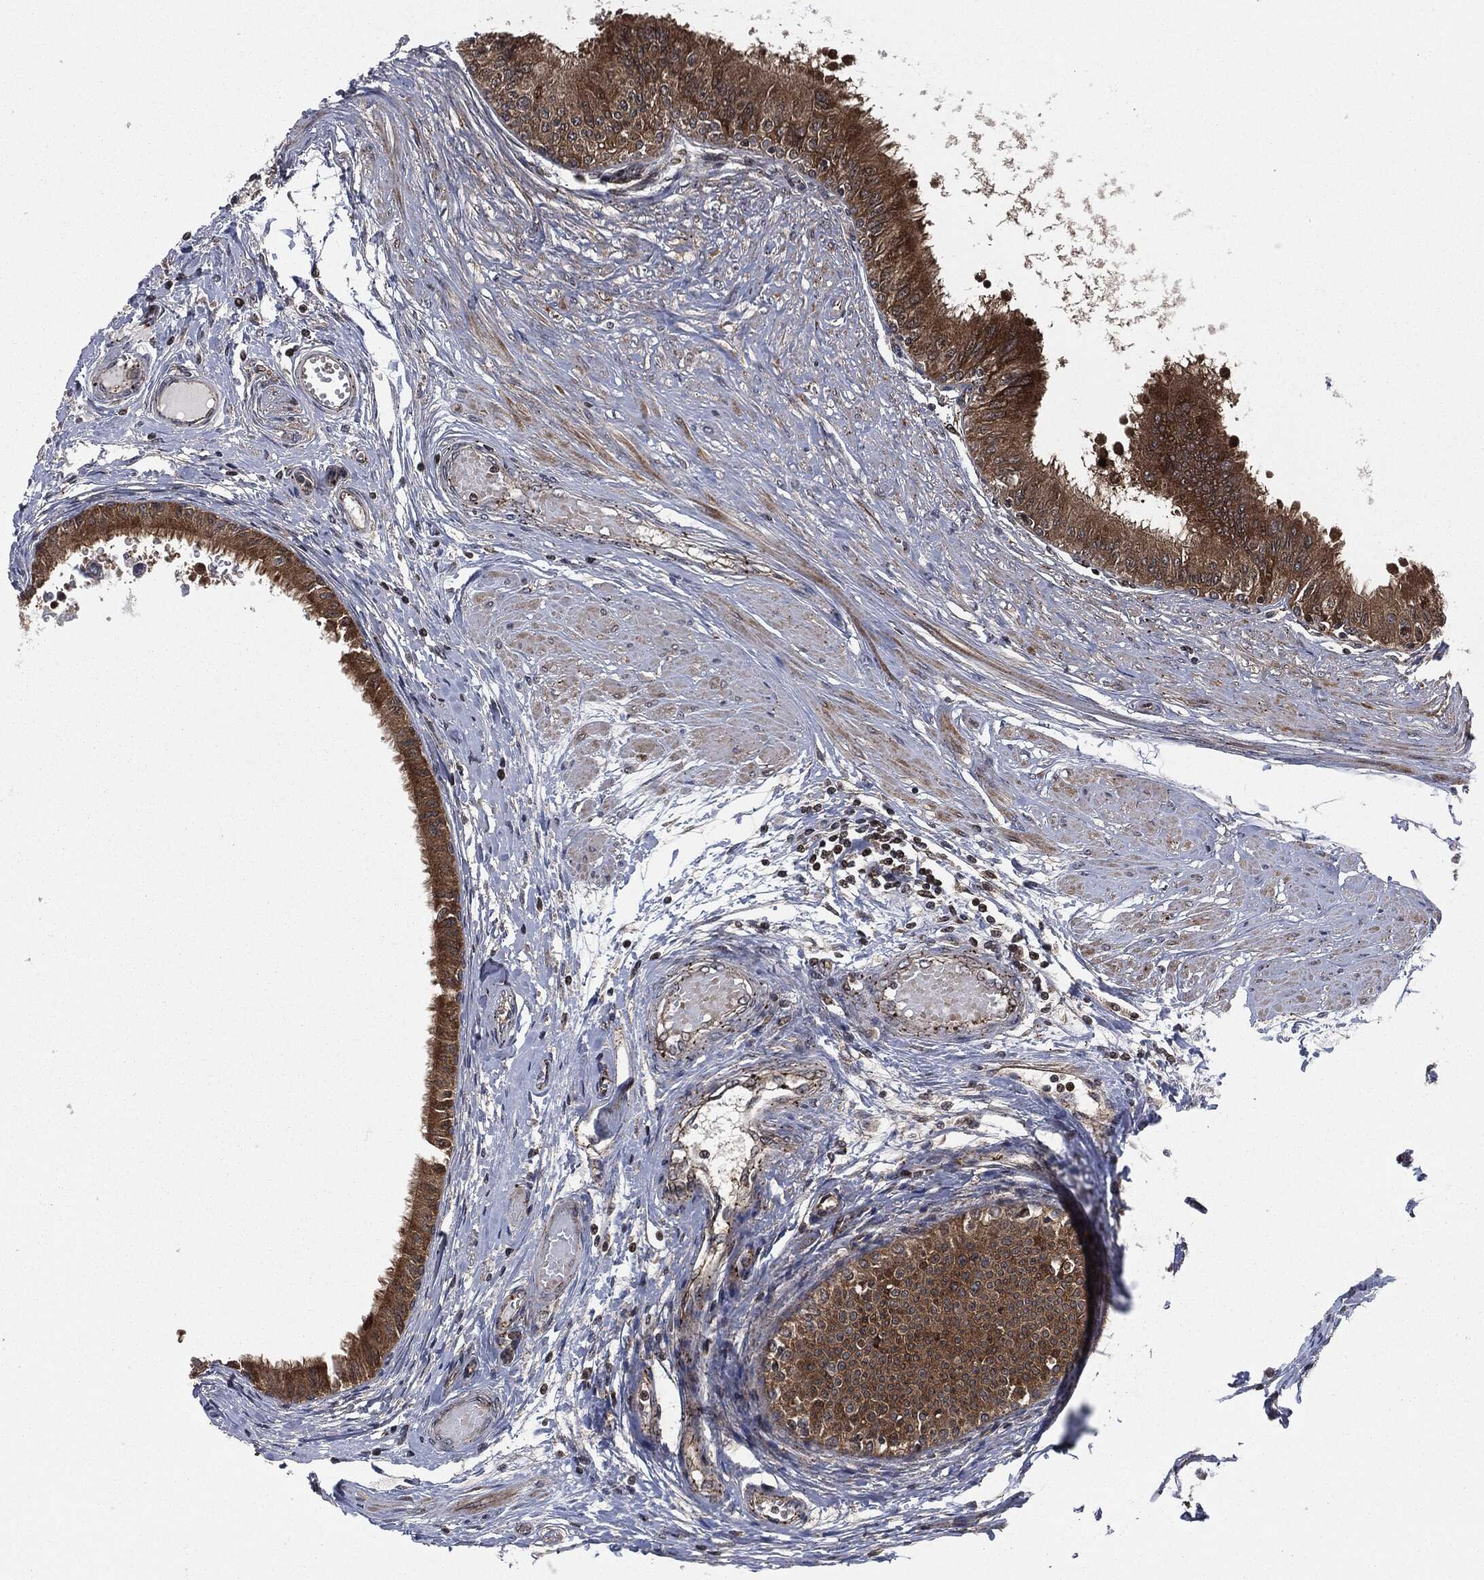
{"staining": {"intensity": "strong", "quantity": ">75%", "location": "cytoplasmic/membranous"}, "tissue": "epididymis", "cell_type": "Glandular cells", "image_type": "normal", "snomed": [{"axis": "morphology", "description": "Normal tissue, NOS"}, {"axis": "morphology", "description": "Seminoma, NOS"}, {"axis": "topography", "description": "Testis"}, {"axis": "topography", "description": "Epididymis"}], "caption": "Immunohistochemical staining of unremarkable epididymis demonstrates high levels of strong cytoplasmic/membranous expression in approximately >75% of glandular cells. The staining was performed using DAB (3,3'-diaminobenzidine), with brown indicating positive protein expression. Nuclei are stained blue with hematoxylin.", "gene": "HRAS", "patient": {"sex": "male", "age": 61}}